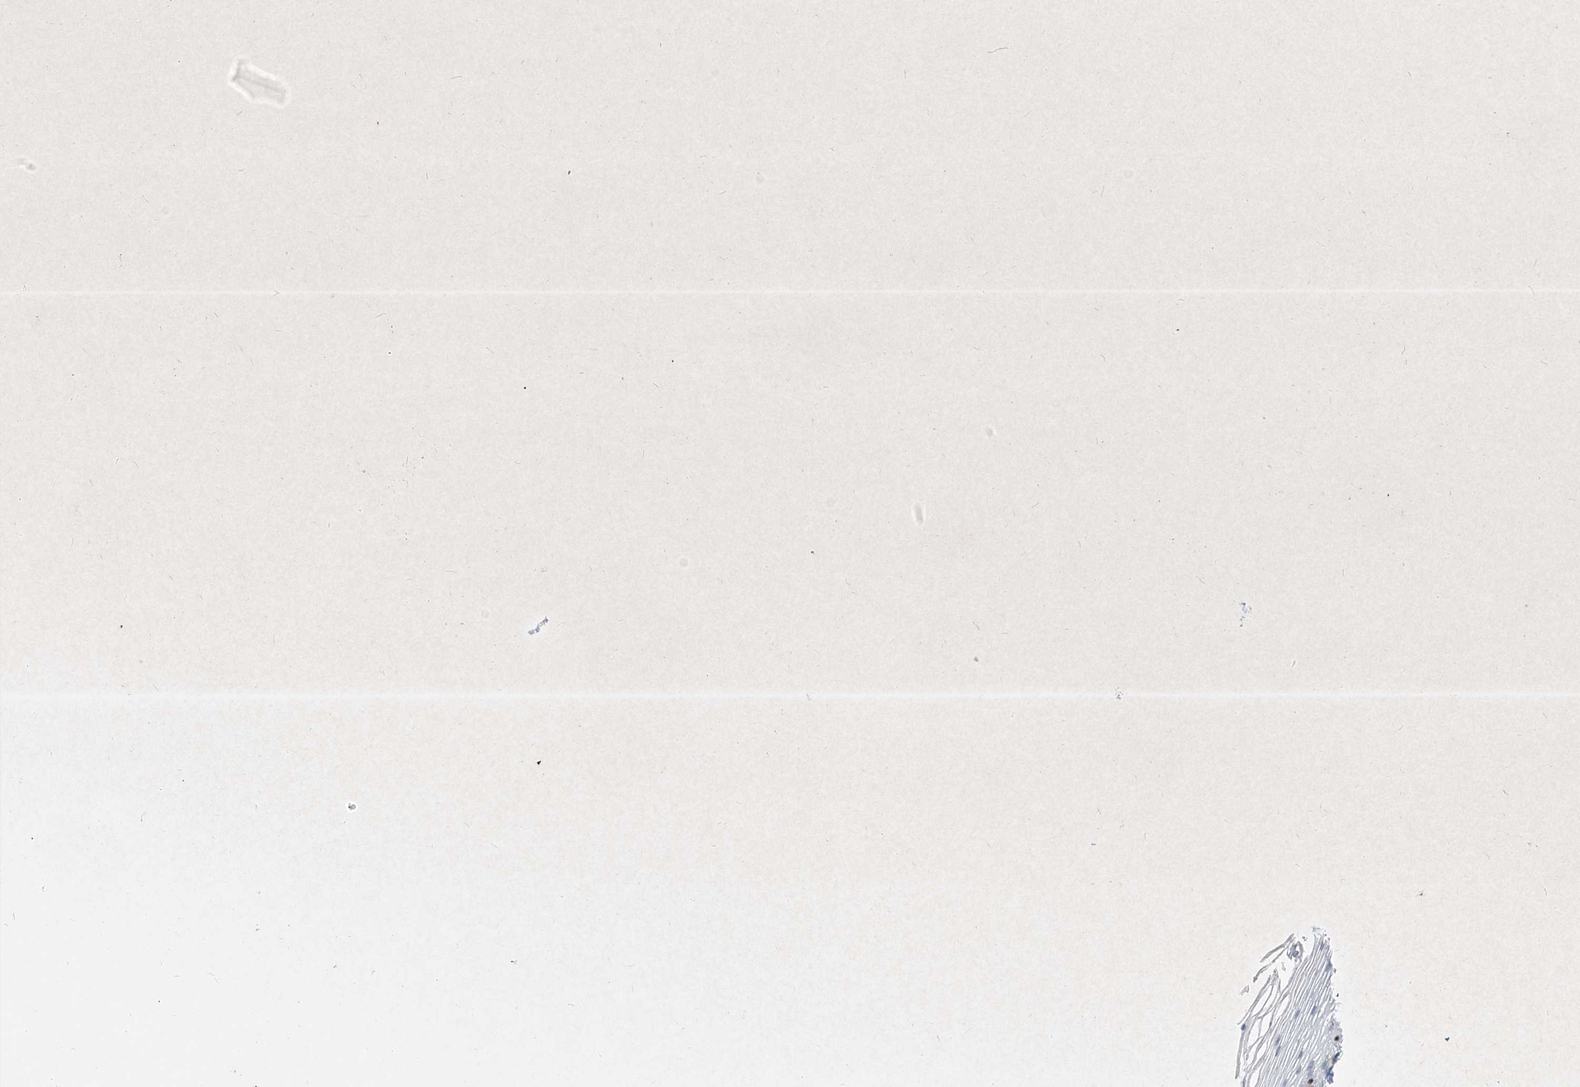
{"staining": {"intensity": "weak", "quantity": "<25%", "location": "nuclear"}, "tissue": "vagina", "cell_type": "Squamous epithelial cells", "image_type": "normal", "snomed": [{"axis": "morphology", "description": "Normal tissue, NOS"}, {"axis": "topography", "description": "Vagina"}], "caption": "Squamous epithelial cells show no significant protein expression in benign vagina.", "gene": "PSMB10", "patient": {"sex": "female", "age": 46}}